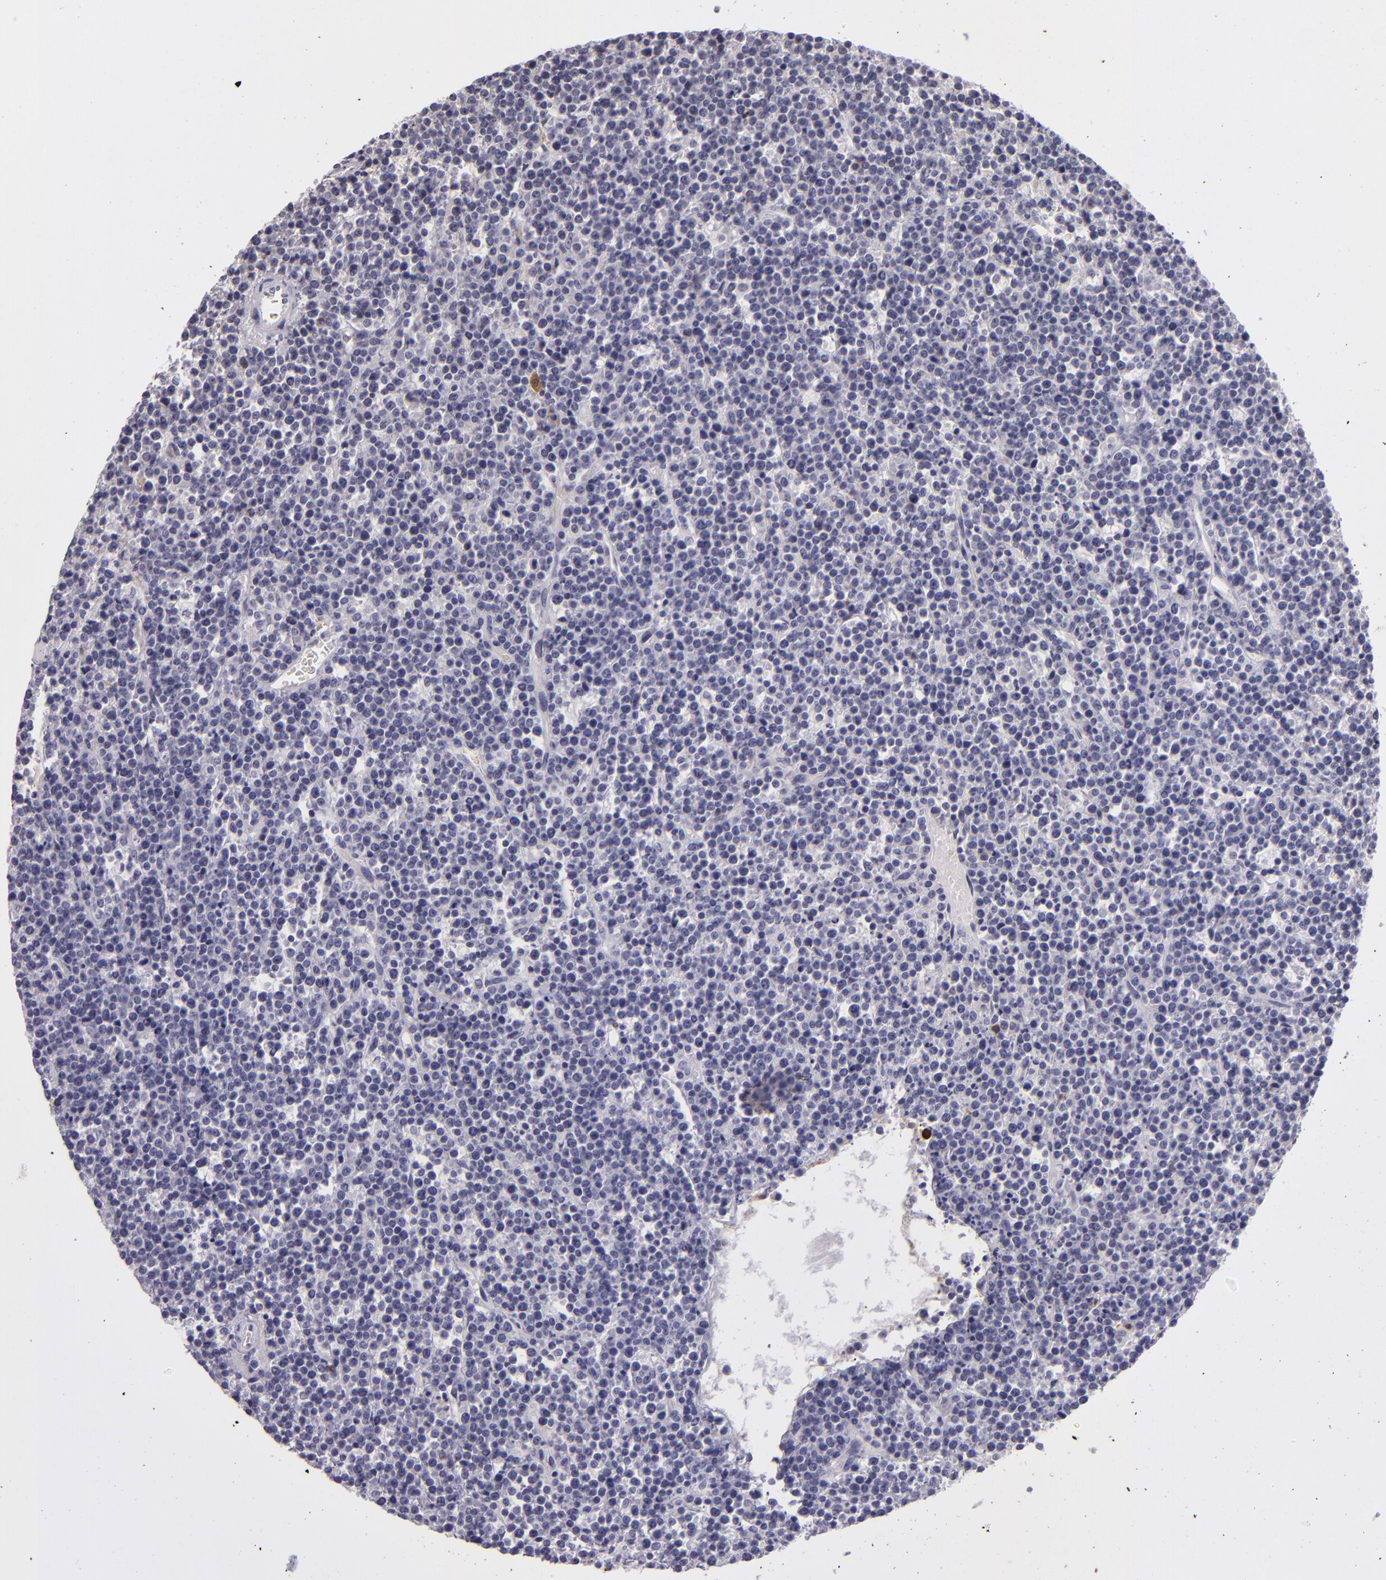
{"staining": {"intensity": "negative", "quantity": "none", "location": "none"}, "tissue": "lymphoma", "cell_type": "Tumor cells", "image_type": "cancer", "snomed": [{"axis": "morphology", "description": "Malignant lymphoma, non-Hodgkin's type, High grade"}, {"axis": "topography", "description": "Ovary"}], "caption": "An immunohistochemistry (IHC) photomicrograph of high-grade malignant lymphoma, non-Hodgkin's type is shown. There is no staining in tumor cells of high-grade malignant lymphoma, non-Hodgkin's type. (Brightfield microscopy of DAB (3,3'-diaminobenzidine) immunohistochemistry at high magnification).", "gene": "SNCB", "patient": {"sex": "female", "age": 56}}